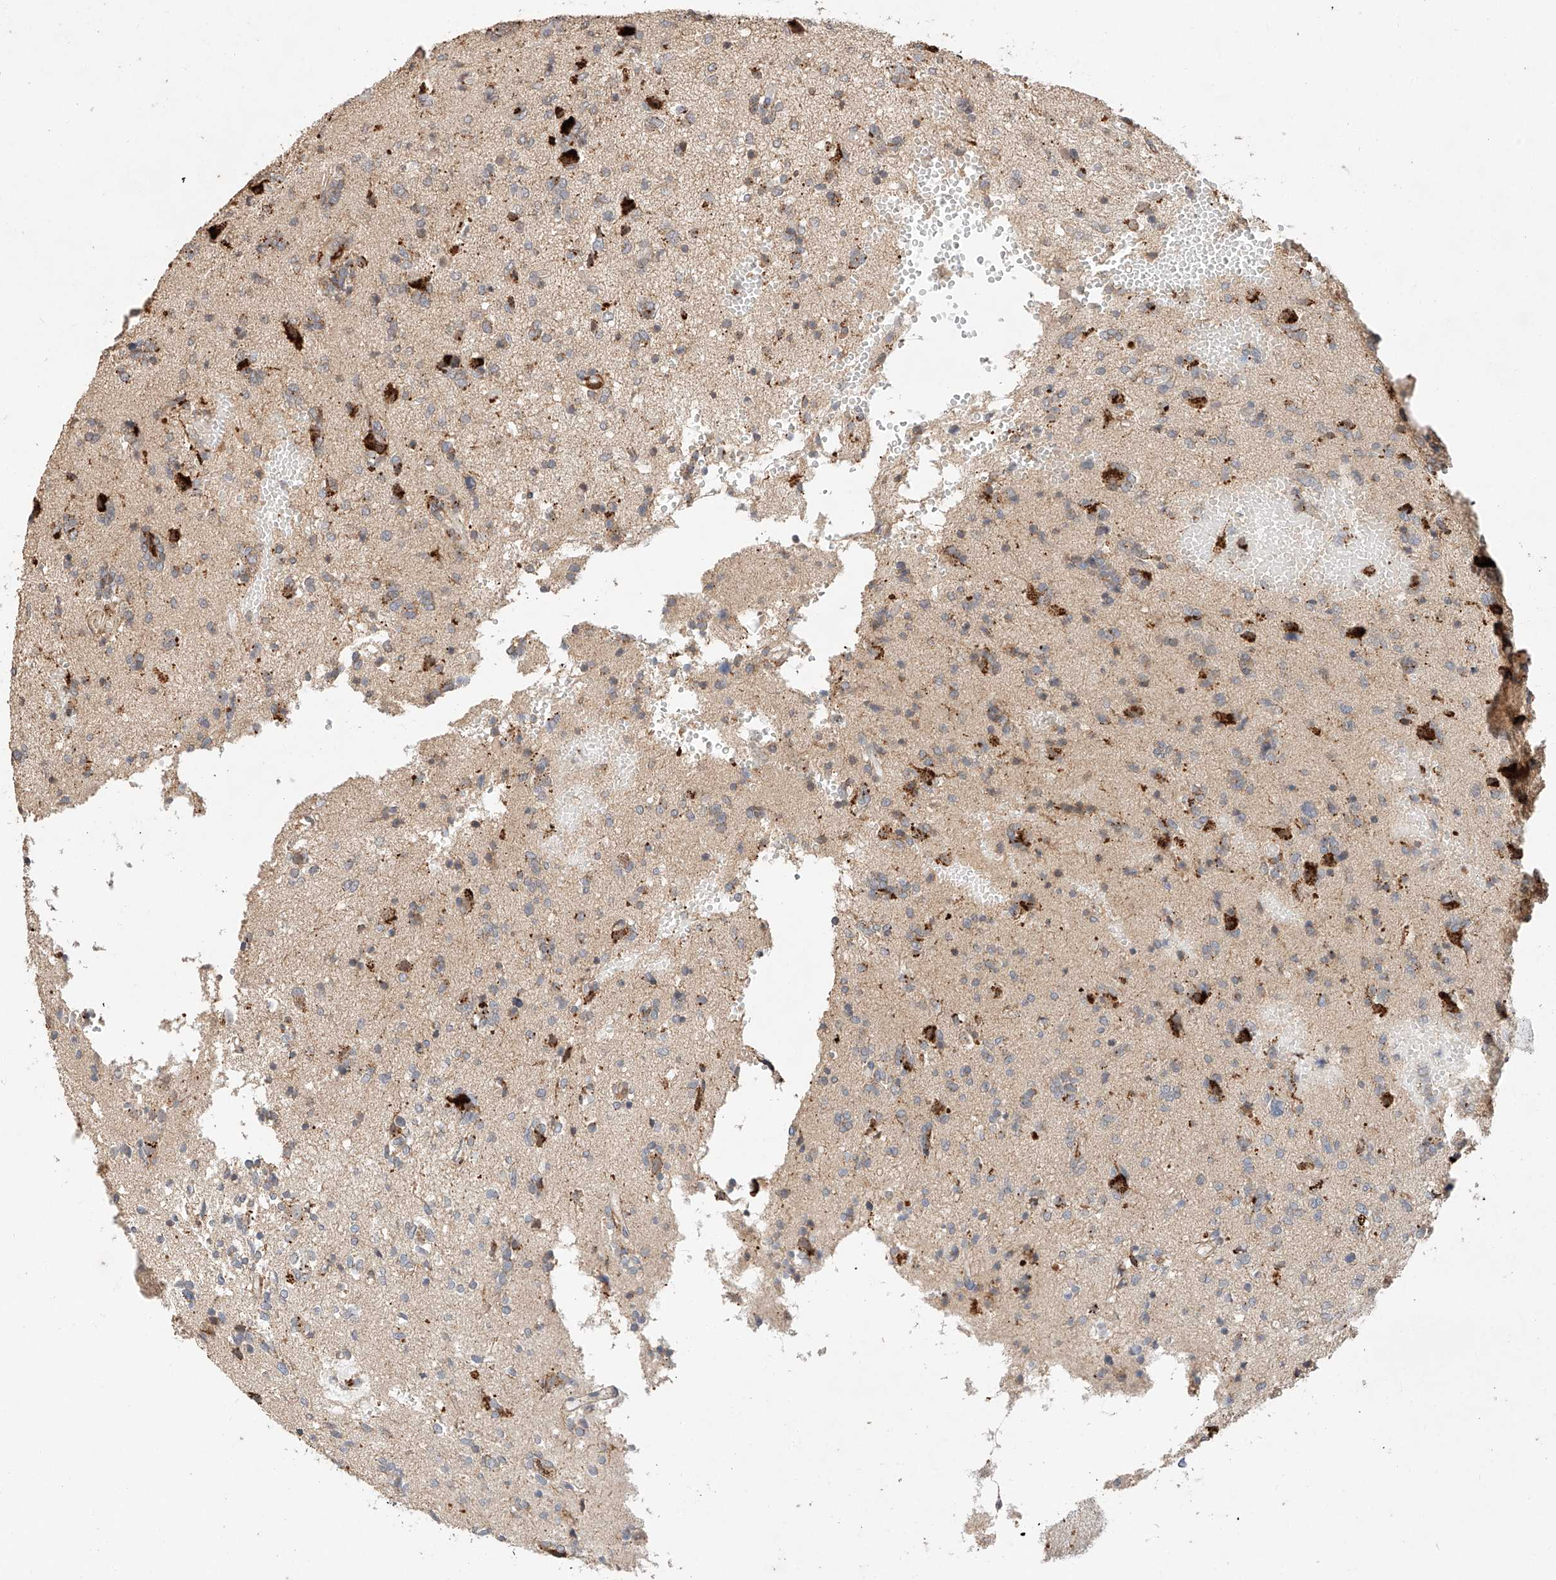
{"staining": {"intensity": "weak", "quantity": "25%-75%", "location": "cytoplasmic/membranous"}, "tissue": "glioma", "cell_type": "Tumor cells", "image_type": "cancer", "snomed": [{"axis": "morphology", "description": "Glioma, malignant, High grade"}, {"axis": "topography", "description": "Brain"}], "caption": "Immunohistochemistry of glioma demonstrates low levels of weak cytoplasmic/membranous expression in about 25%-75% of tumor cells.", "gene": "SUSD6", "patient": {"sex": "female", "age": 59}}